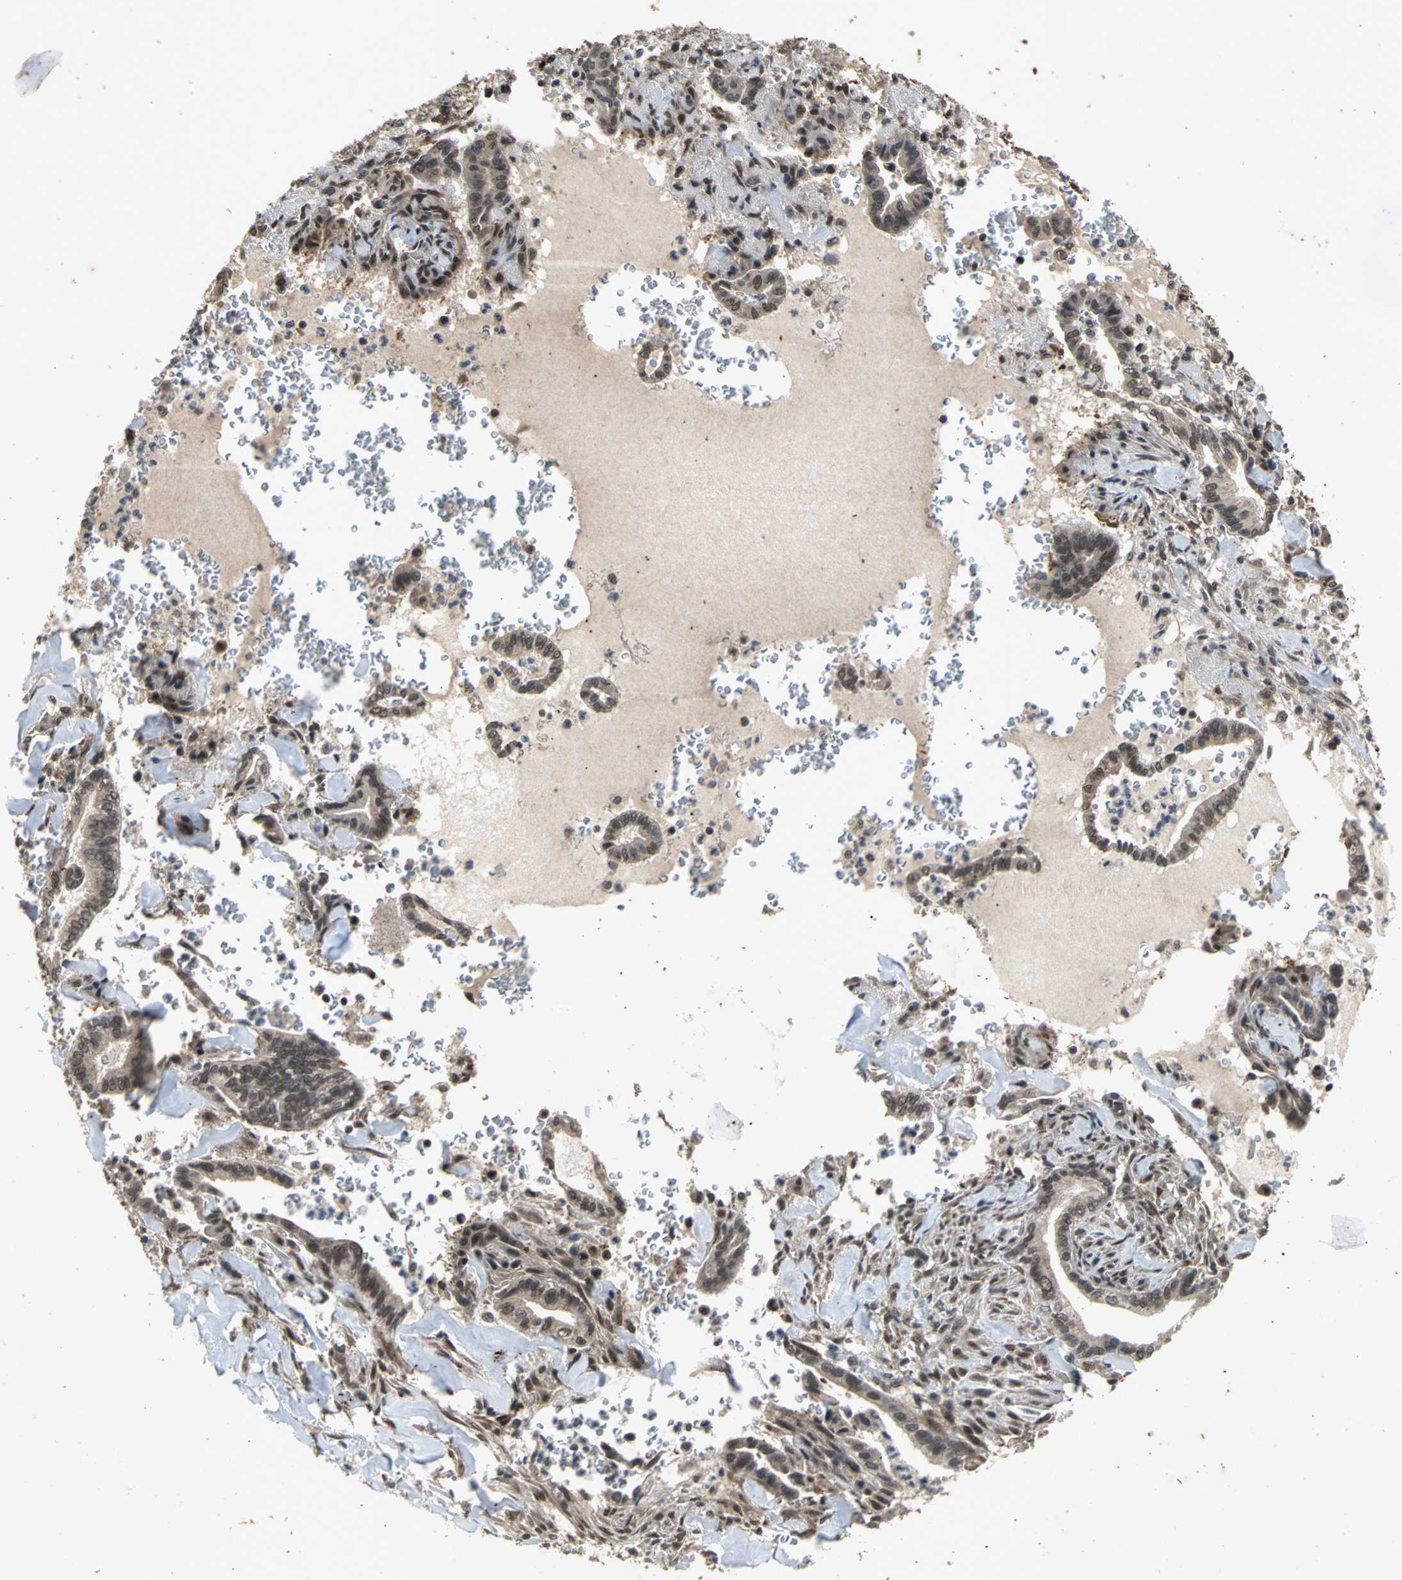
{"staining": {"intensity": "weak", "quantity": "25%-75%", "location": "cytoplasmic/membranous"}, "tissue": "liver cancer", "cell_type": "Tumor cells", "image_type": "cancer", "snomed": [{"axis": "morphology", "description": "Cholangiocarcinoma"}, {"axis": "topography", "description": "Liver"}], "caption": "Protein analysis of liver cholangiocarcinoma tissue reveals weak cytoplasmic/membranous expression in about 25%-75% of tumor cells. (Stains: DAB in brown, nuclei in blue, Microscopy: brightfield microscopy at high magnification).", "gene": "NOTCH3", "patient": {"sex": "female", "age": 67}}